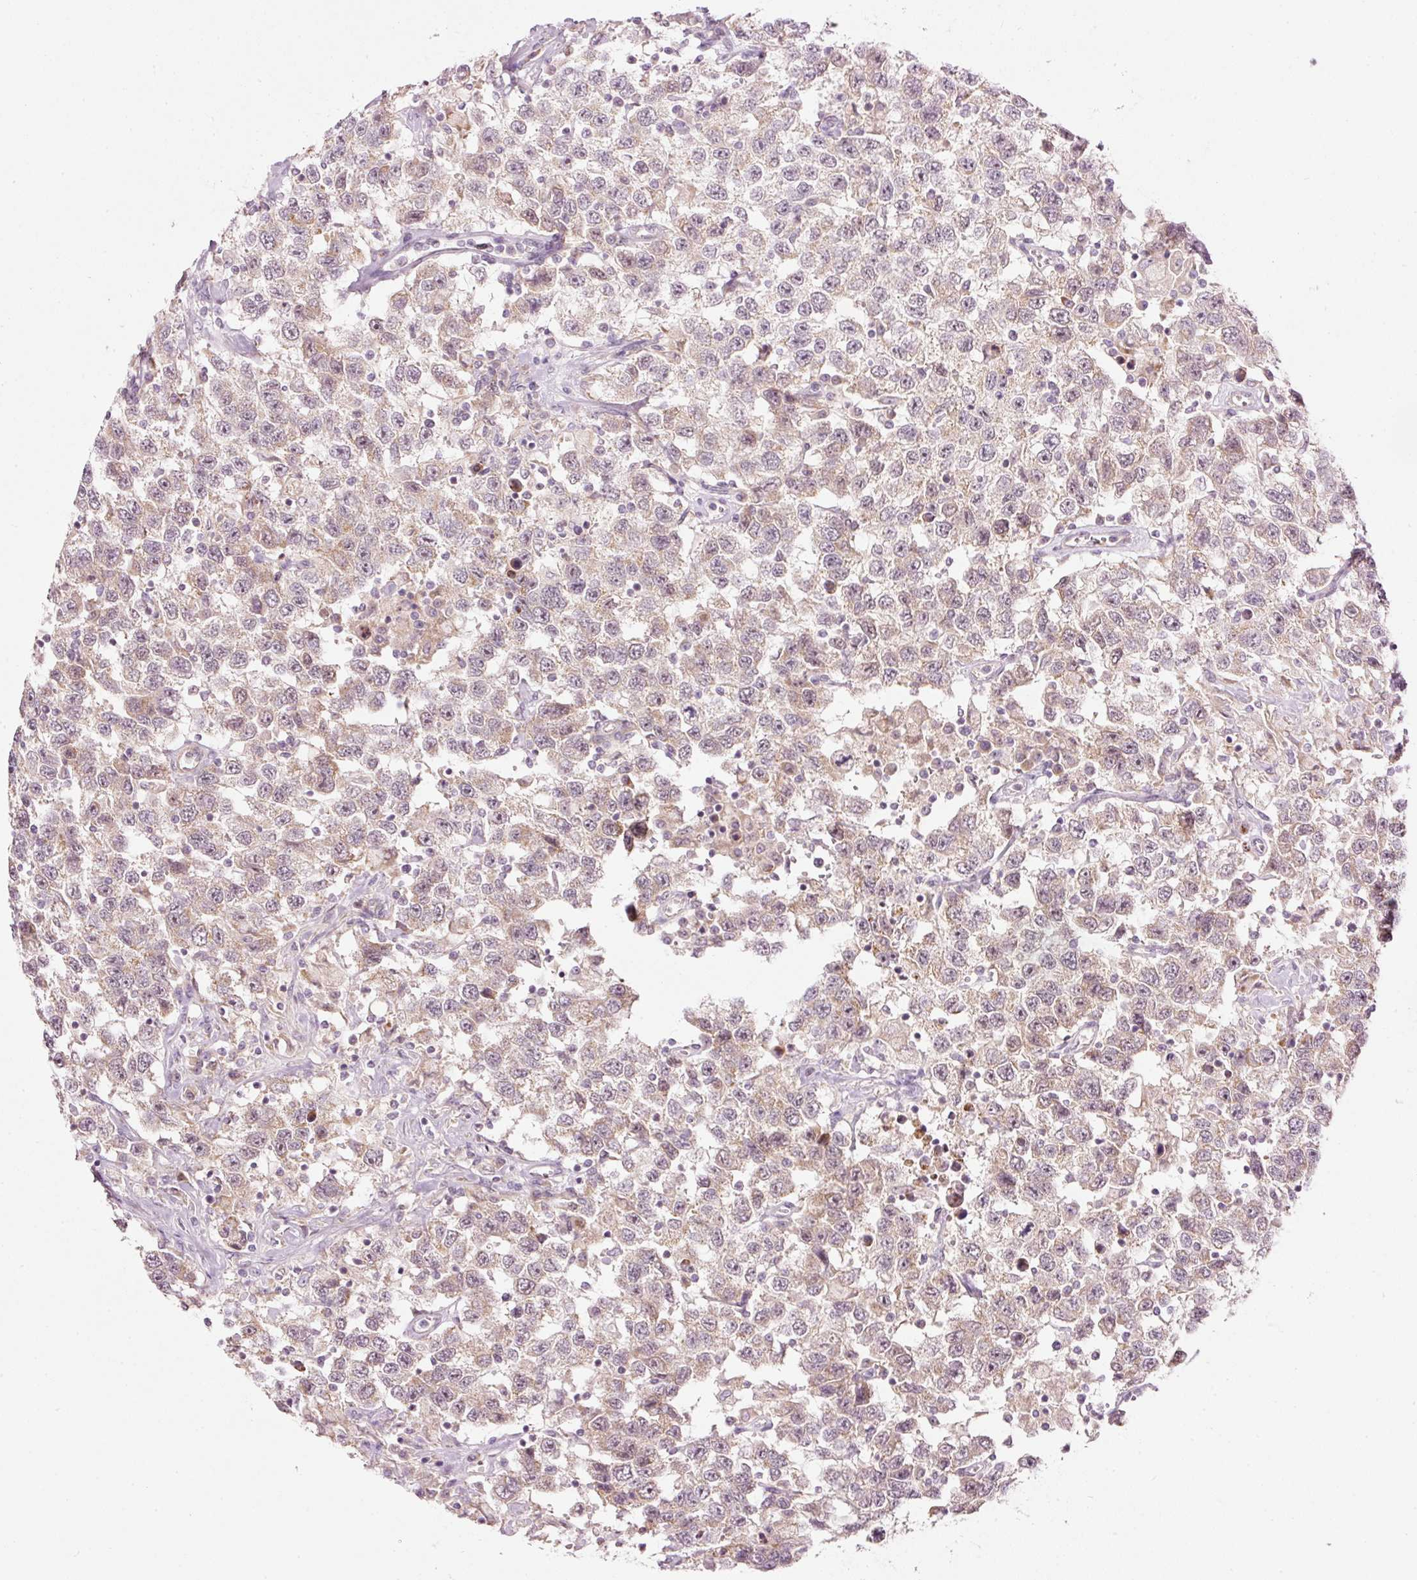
{"staining": {"intensity": "weak", "quantity": "<25%", "location": "cytoplasmic/membranous"}, "tissue": "testis cancer", "cell_type": "Tumor cells", "image_type": "cancer", "snomed": [{"axis": "morphology", "description": "Seminoma, NOS"}, {"axis": "topography", "description": "Testis"}], "caption": "Human testis cancer stained for a protein using immunohistochemistry reveals no positivity in tumor cells.", "gene": "CDC20B", "patient": {"sex": "male", "age": 41}}